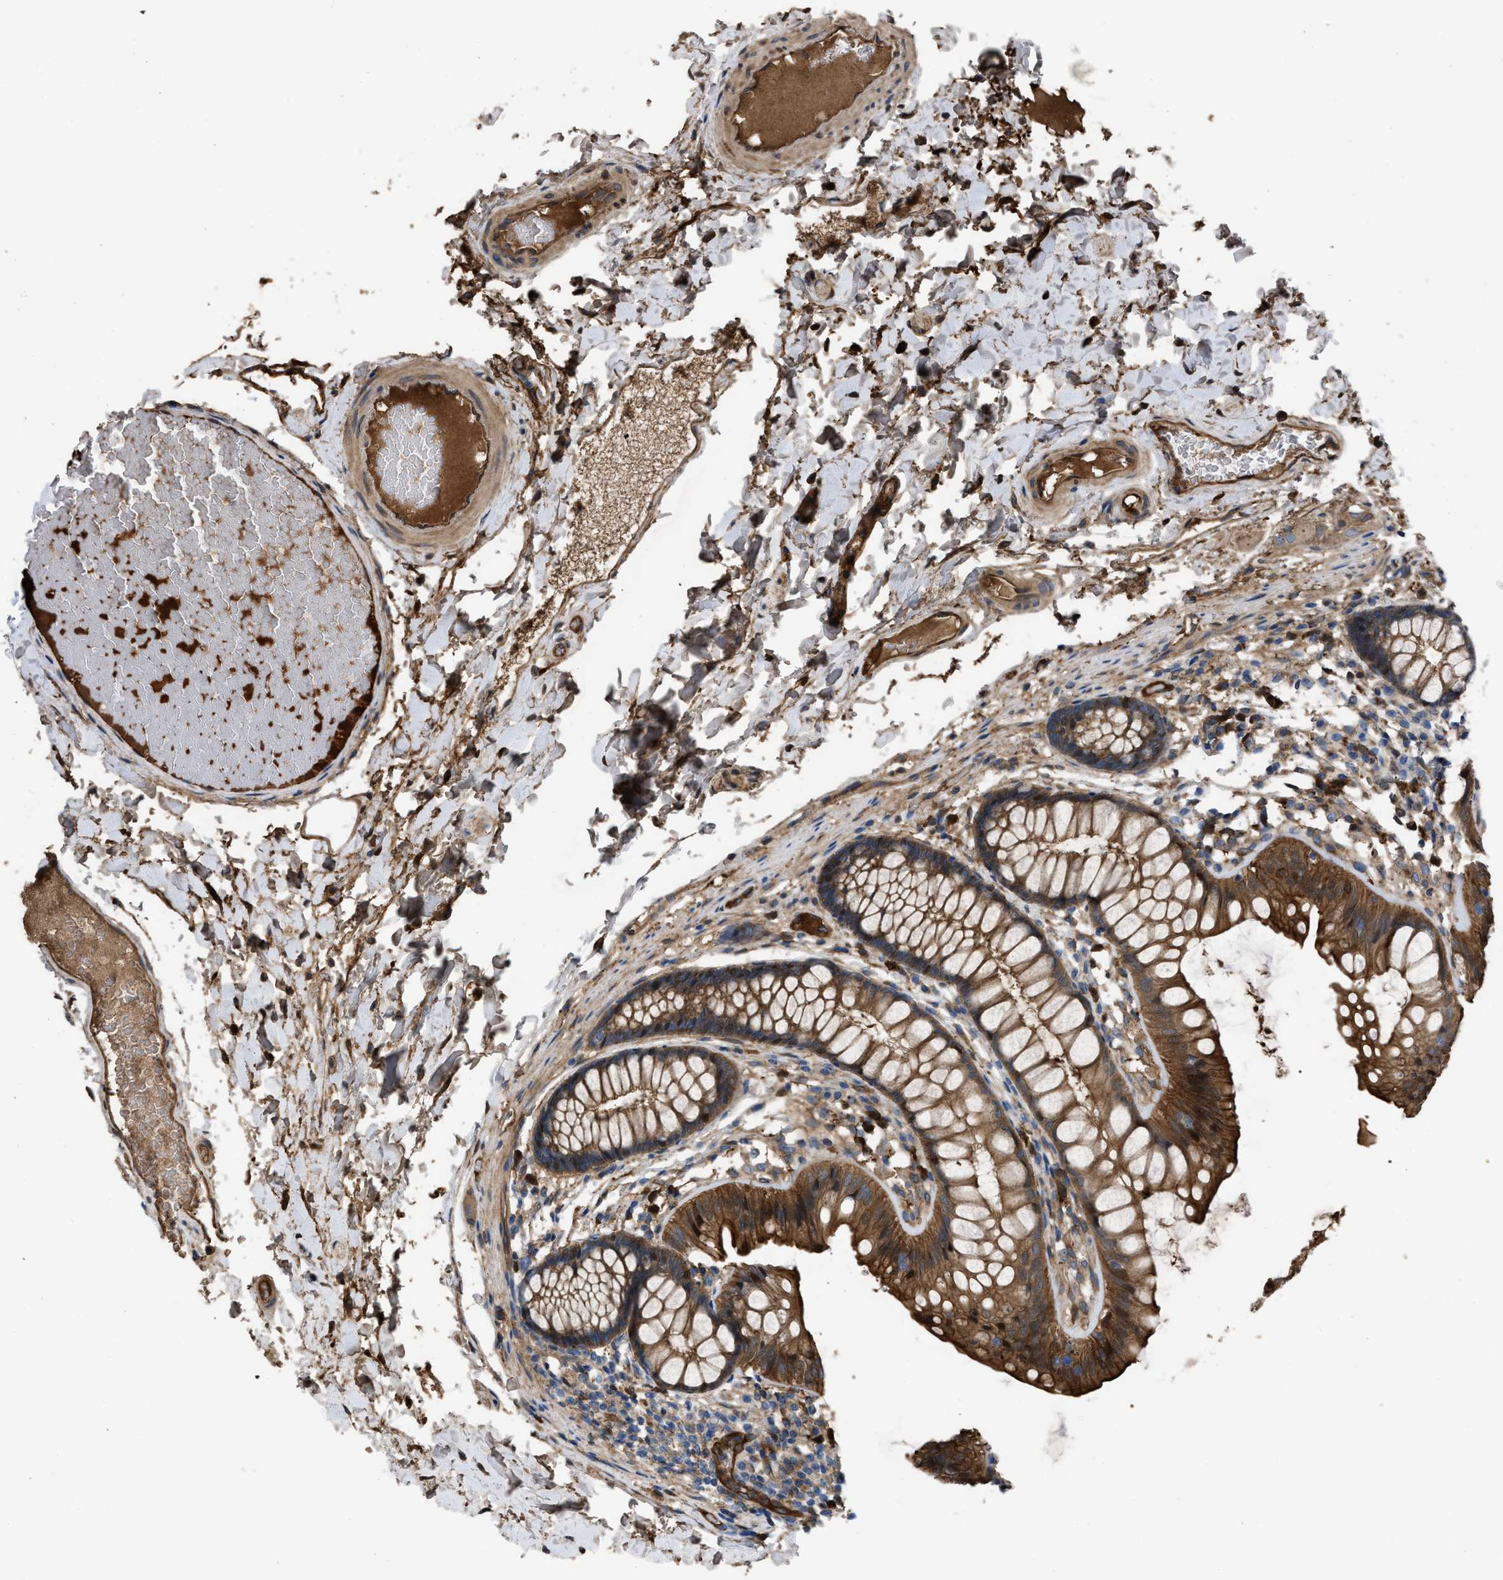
{"staining": {"intensity": "strong", "quantity": ">75%", "location": "cytoplasmic/membranous"}, "tissue": "colon", "cell_type": "Endothelial cells", "image_type": "normal", "snomed": [{"axis": "morphology", "description": "Normal tissue, NOS"}, {"axis": "topography", "description": "Colon"}], "caption": "IHC of normal human colon exhibits high levels of strong cytoplasmic/membranous expression in approximately >75% of endothelial cells. Using DAB (brown) and hematoxylin (blue) stains, captured at high magnification using brightfield microscopy.", "gene": "TRIOBP", "patient": {"sex": "female", "age": 56}}